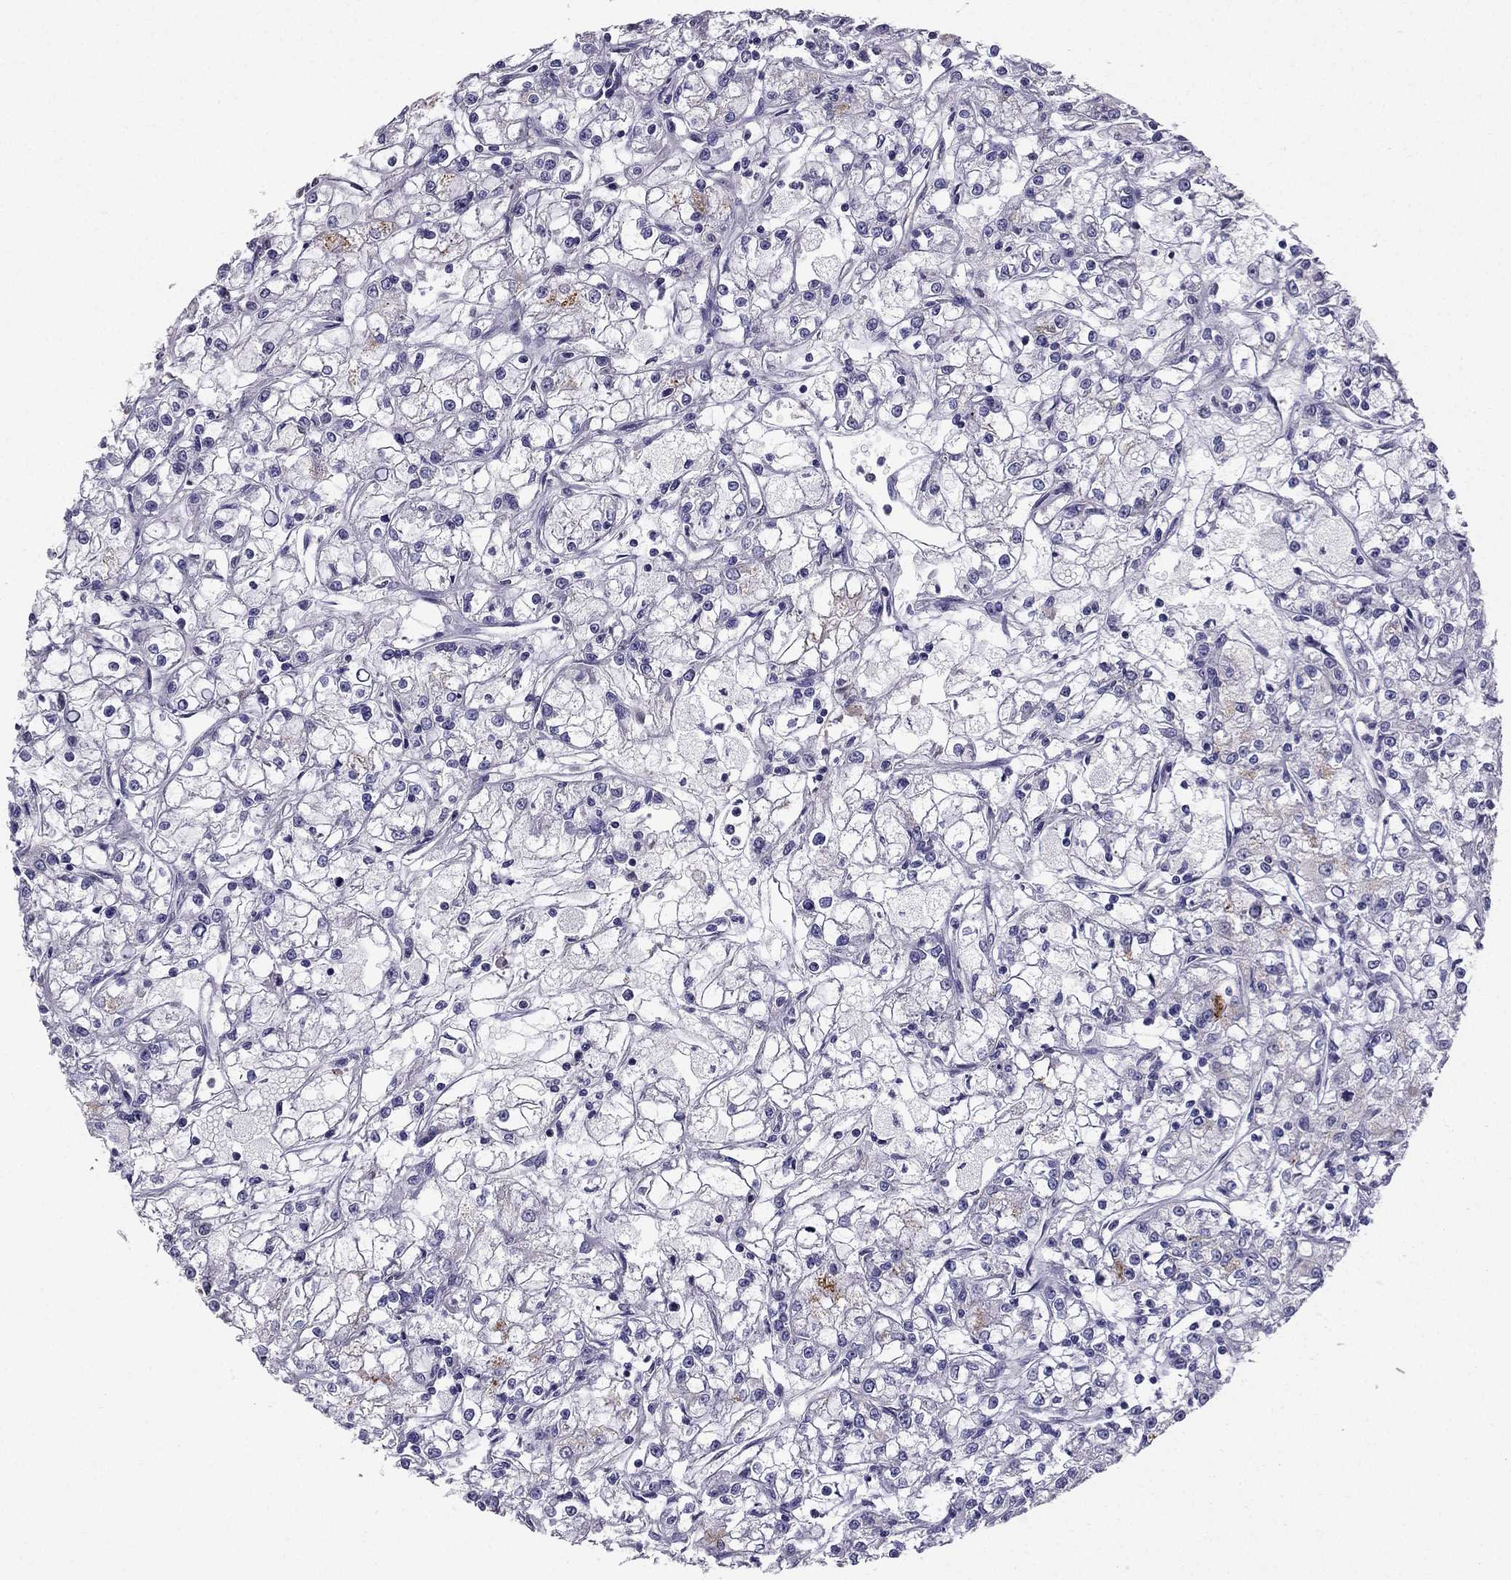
{"staining": {"intensity": "negative", "quantity": "none", "location": "none"}, "tissue": "renal cancer", "cell_type": "Tumor cells", "image_type": "cancer", "snomed": [{"axis": "morphology", "description": "Adenocarcinoma, NOS"}, {"axis": "topography", "description": "Kidney"}], "caption": "High power microscopy histopathology image of an immunohistochemistry histopathology image of renal adenocarcinoma, revealing no significant expression in tumor cells.", "gene": "SCG5", "patient": {"sex": "female", "age": 59}}